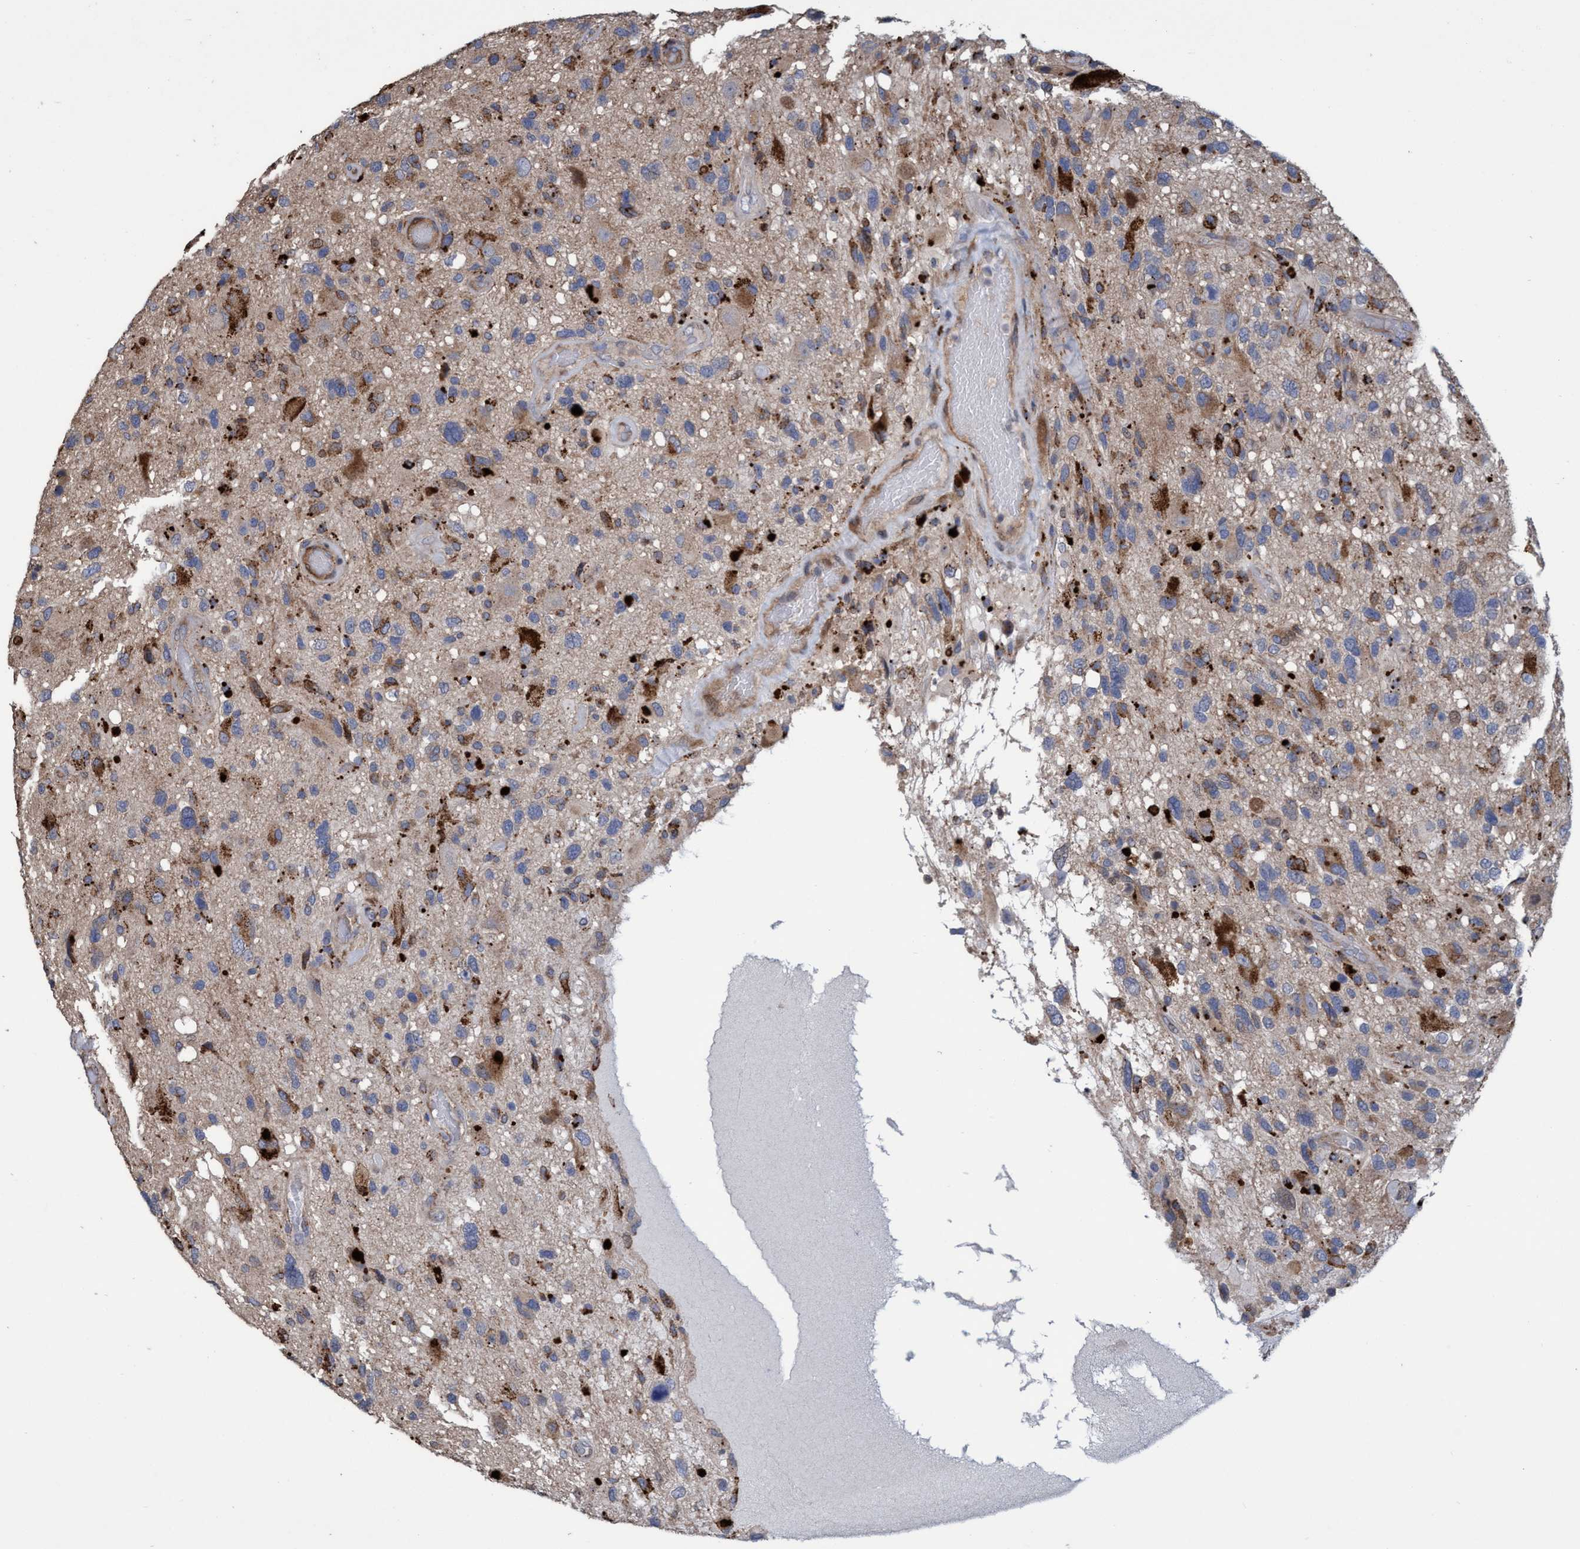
{"staining": {"intensity": "moderate", "quantity": "25%-75%", "location": "cytoplasmic/membranous"}, "tissue": "glioma", "cell_type": "Tumor cells", "image_type": "cancer", "snomed": [{"axis": "morphology", "description": "Glioma, malignant, High grade"}, {"axis": "topography", "description": "Brain"}], "caption": "A histopathology image of malignant glioma (high-grade) stained for a protein displays moderate cytoplasmic/membranous brown staining in tumor cells.", "gene": "BBS9", "patient": {"sex": "male", "age": 33}}